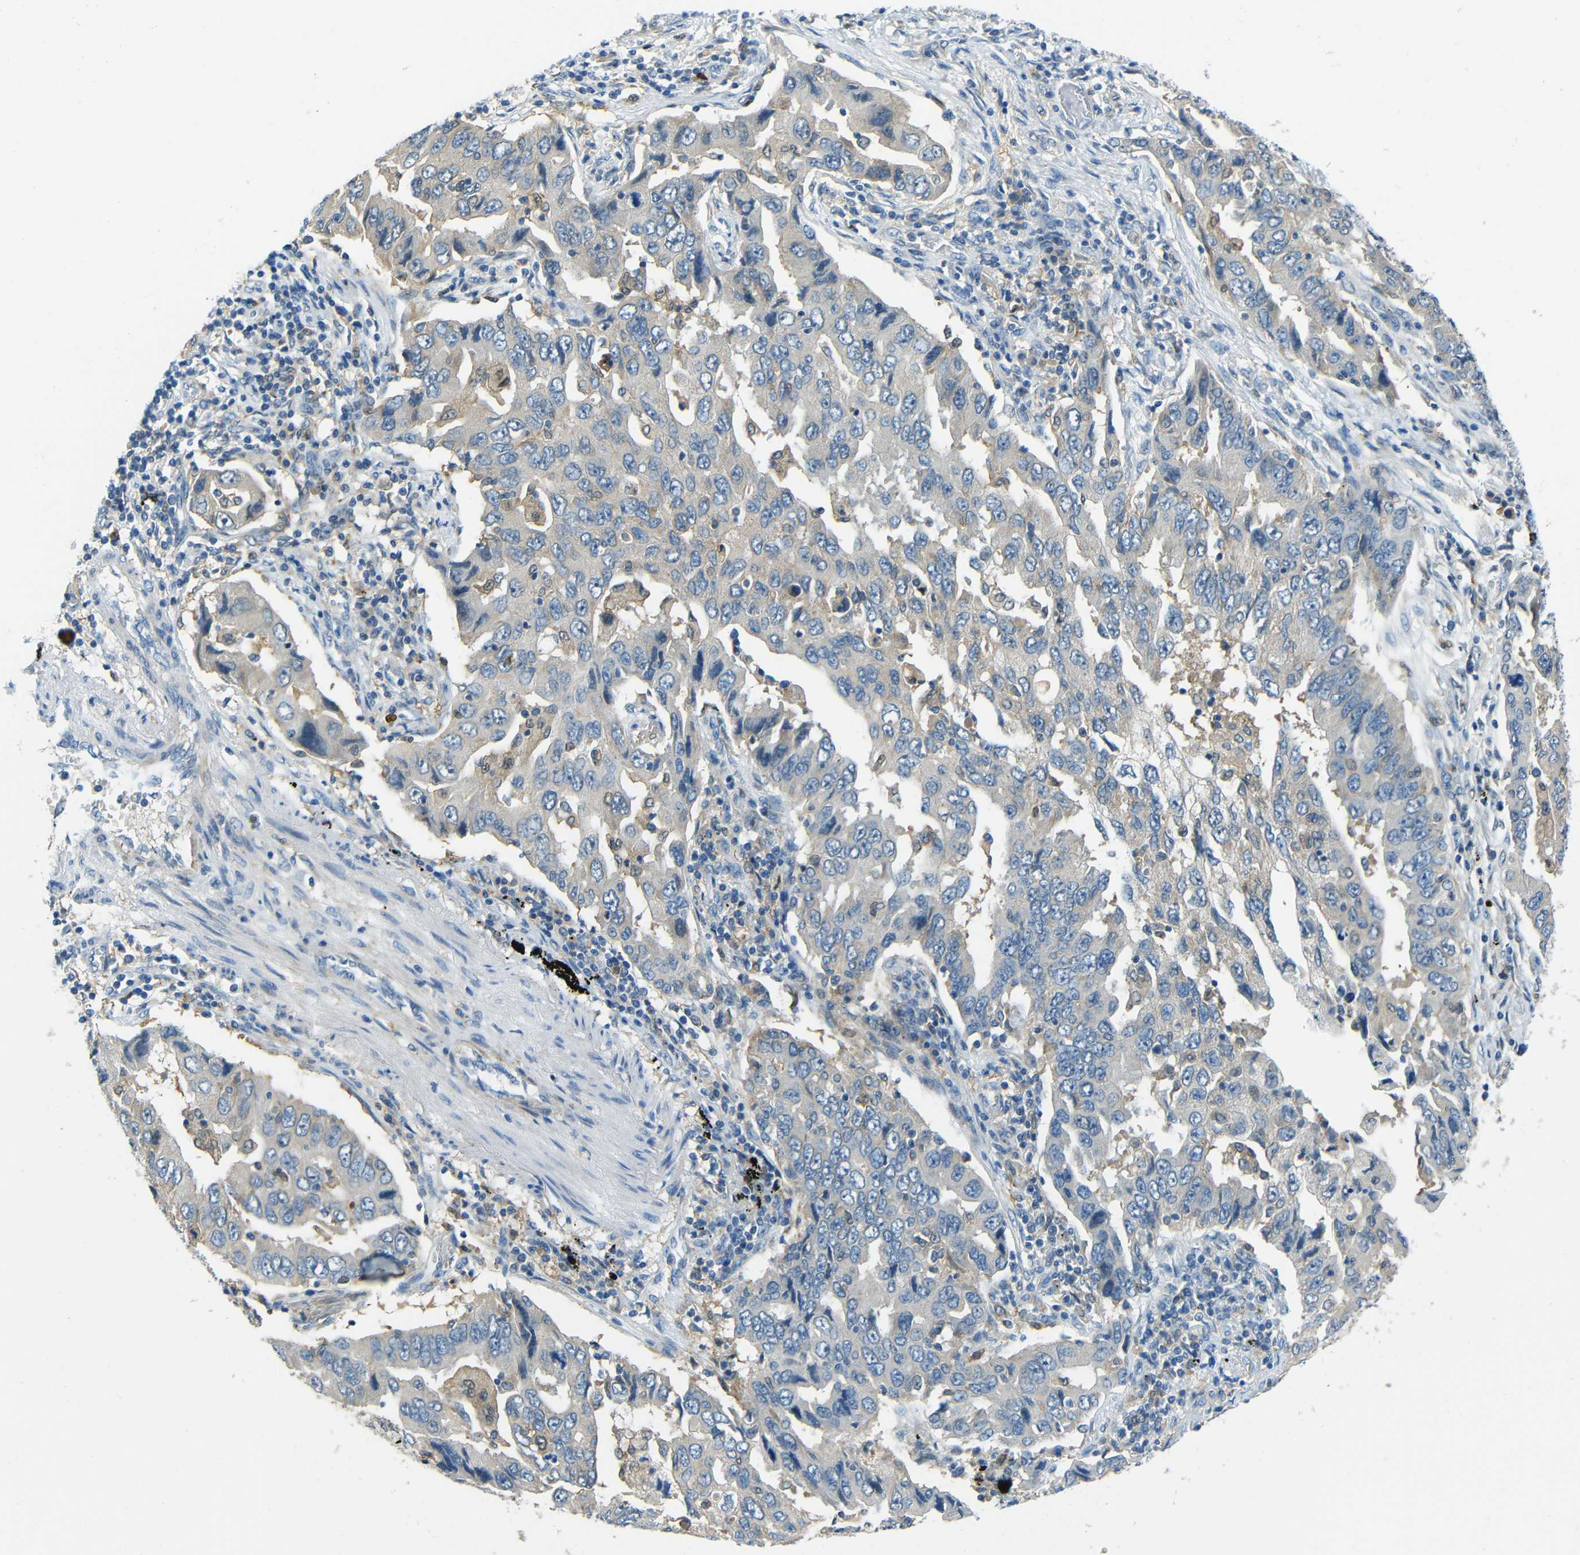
{"staining": {"intensity": "weak", "quantity": "<25%", "location": "cytoplasmic/membranous"}, "tissue": "lung cancer", "cell_type": "Tumor cells", "image_type": "cancer", "snomed": [{"axis": "morphology", "description": "Adenocarcinoma, NOS"}, {"axis": "topography", "description": "Lung"}], "caption": "Lung adenocarcinoma was stained to show a protein in brown. There is no significant expression in tumor cells.", "gene": "CYP26B1", "patient": {"sex": "female", "age": 65}}